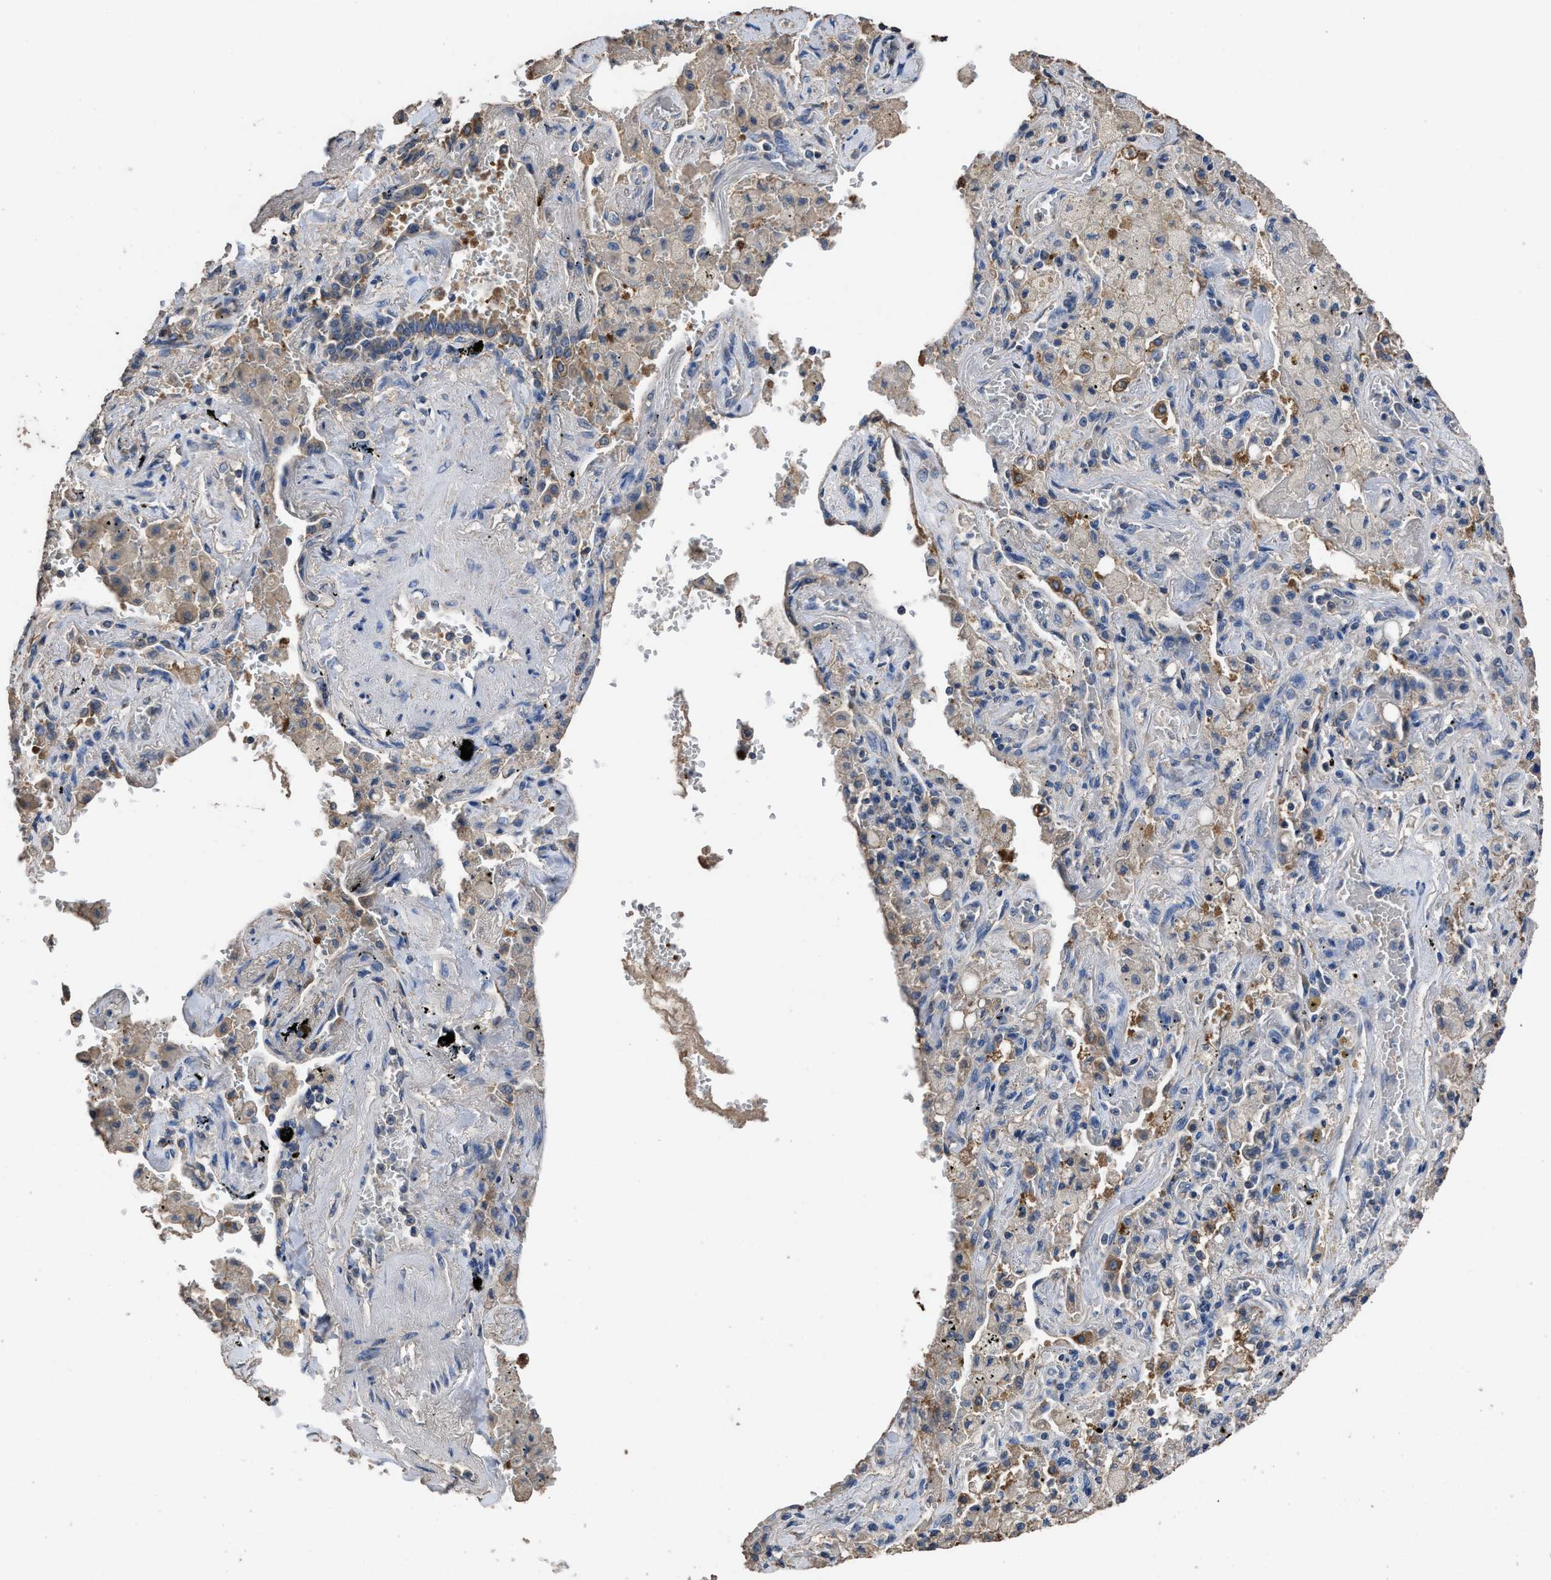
{"staining": {"intensity": "negative", "quantity": "none", "location": "none"}, "tissue": "lung cancer", "cell_type": "Tumor cells", "image_type": "cancer", "snomed": [{"axis": "morphology", "description": "Adenocarcinoma, NOS"}, {"axis": "topography", "description": "Lung"}], "caption": "Immunohistochemistry photomicrograph of neoplastic tissue: lung adenocarcinoma stained with DAB (3,3'-diaminobenzidine) demonstrates no significant protein staining in tumor cells.", "gene": "ITSN1", "patient": {"sex": "female", "age": 65}}